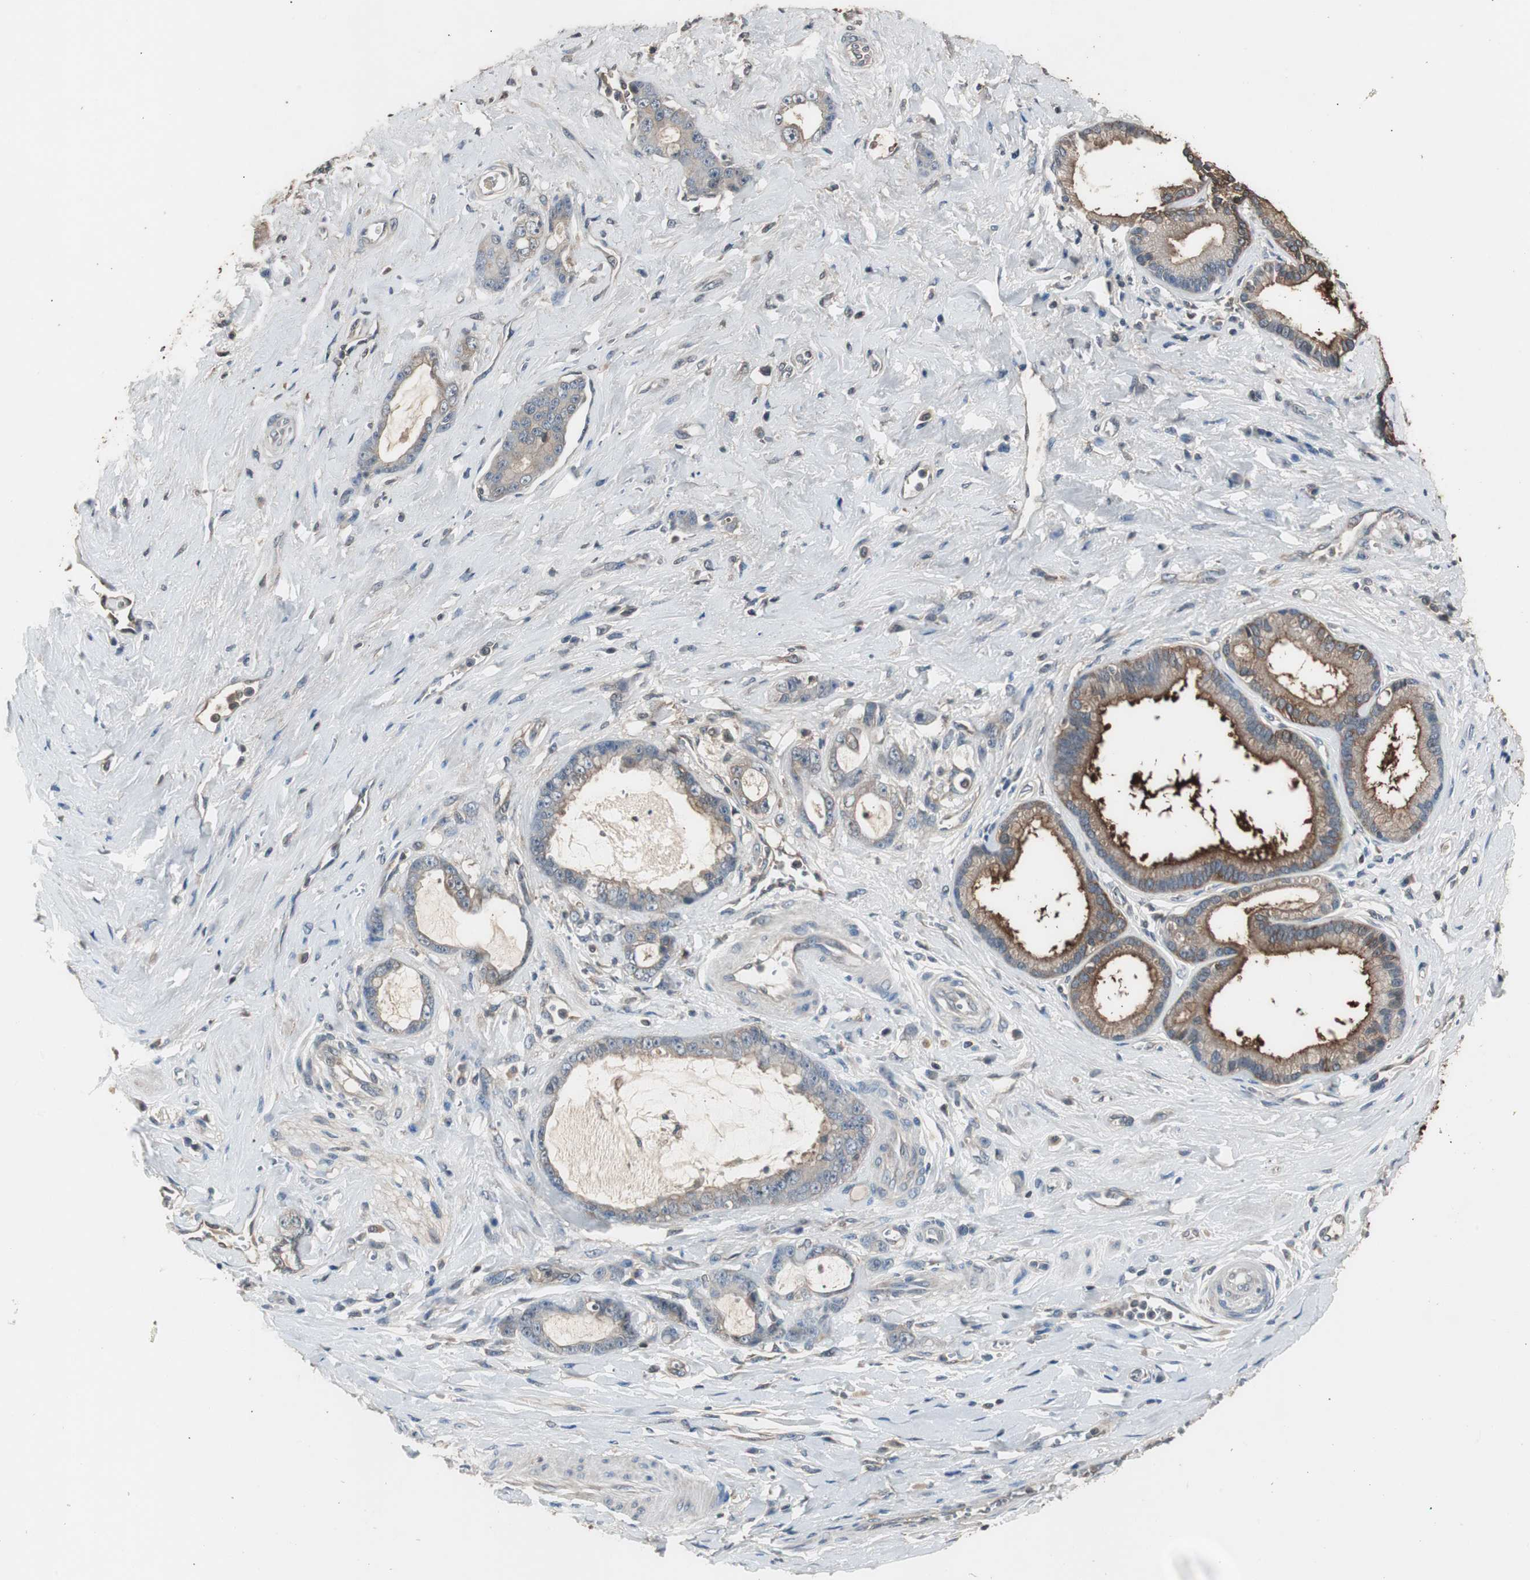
{"staining": {"intensity": "moderate", "quantity": "25%-75%", "location": "cytoplasmic/membranous"}, "tissue": "pancreatic cancer", "cell_type": "Tumor cells", "image_type": "cancer", "snomed": [{"axis": "morphology", "description": "Adenocarcinoma, NOS"}, {"axis": "topography", "description": "Pancreas"}], "caption": "Protein staining exhibits moderate cytoplasmic/membranous positivity in about 25%-75% of tumor cells in pancreatic cancer.", "gene": "CAPNS1", "patient": {"sex": "female", "age": 73}}